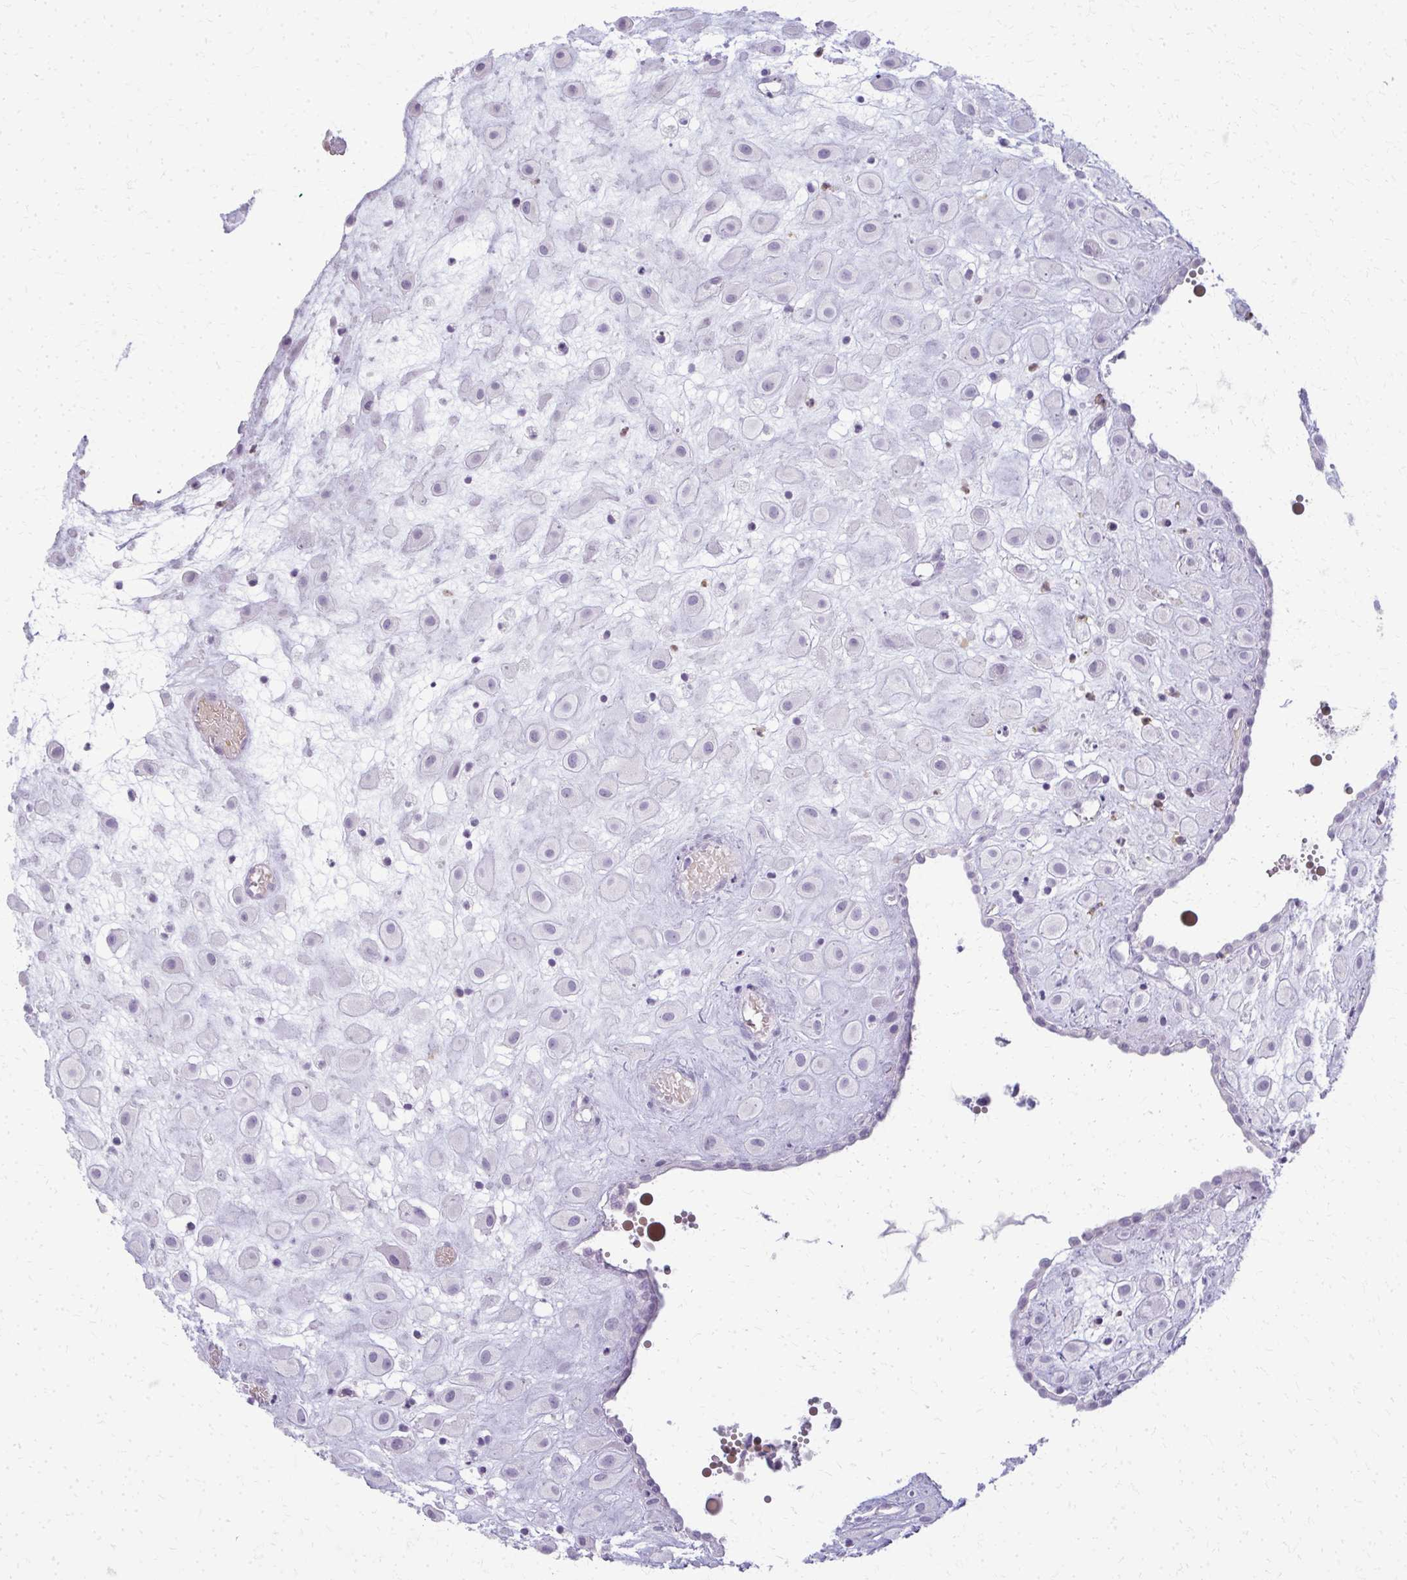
{"staining": {"intensity": "negative", "quantity": "none", "location": "none"}, "tissue": "placenta", "cell_type": "Decidual cells", "image_type": "normal", "snomed": [{"axis": "morphology", "description": "Normal tissue, NOS"}, {"axis": "topography", "description": "Placenta"}], "caption": "IHC of normal placenta shows no positivity in decidual cells.", "gene": "CA3", "patient": {"sex": "female", "age": 24}}